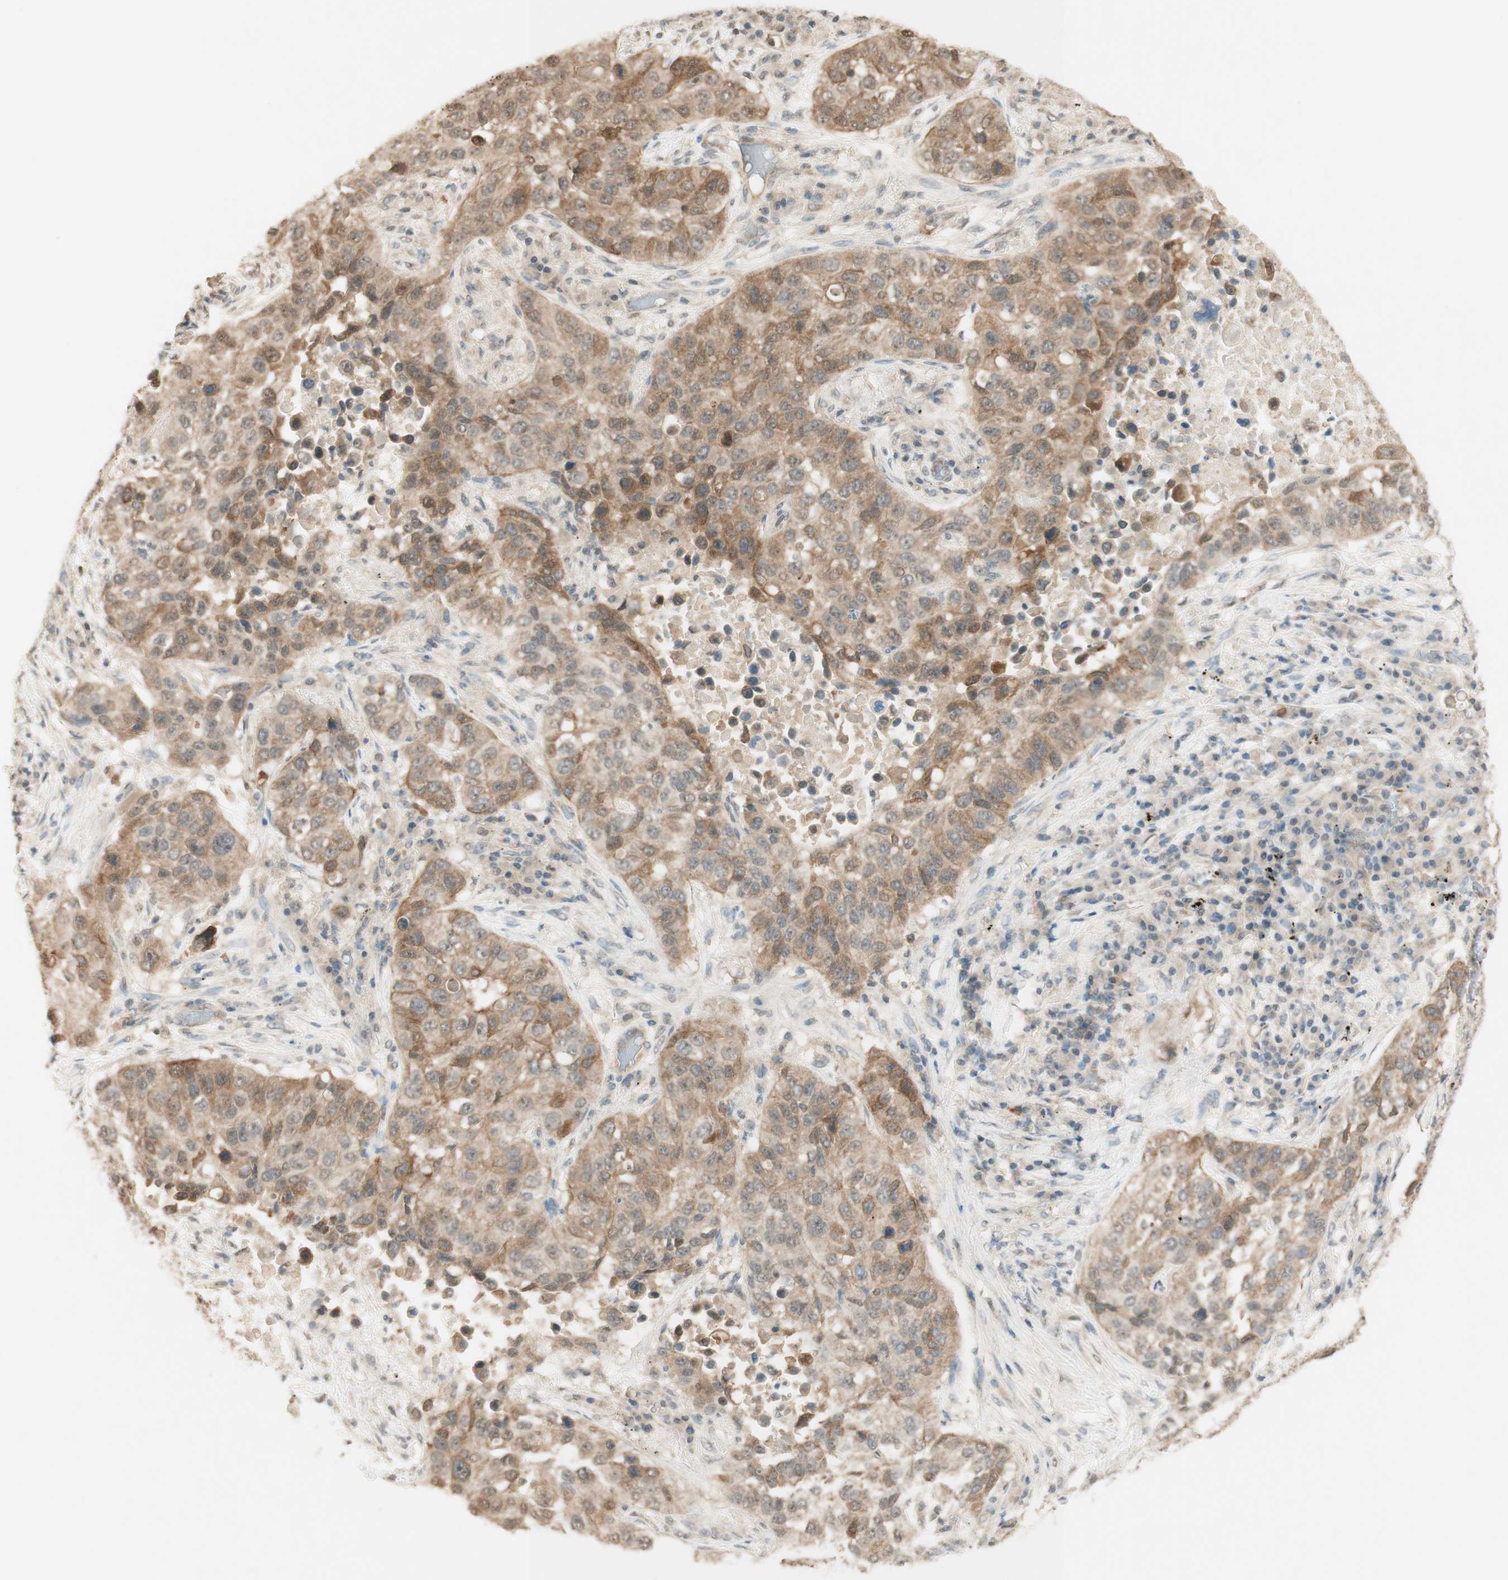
{"staining": {"intensity": "moderate", "quantity": "25%-75%", "location": "cytoplasmic/membranous"}, "tissue": "lung cancer", "cell_type": "Tumor cells", "image_type": "cancer", "snomed": [{"axis": "morphology", "description": "Squamous cell carcinoma, NOS"}, {"axis": "topography", "description": "Lung"}], "caption": "A photomicrograph showing moderate cytoplasmic/membranous positivity in approximately 25%-75% of tumor cells in lung squamous cell carcinoma, as visualized by brown immunohistochemical staining.", "gene": "SPINT2", "patient": {"sex": "male", "age": 57}}